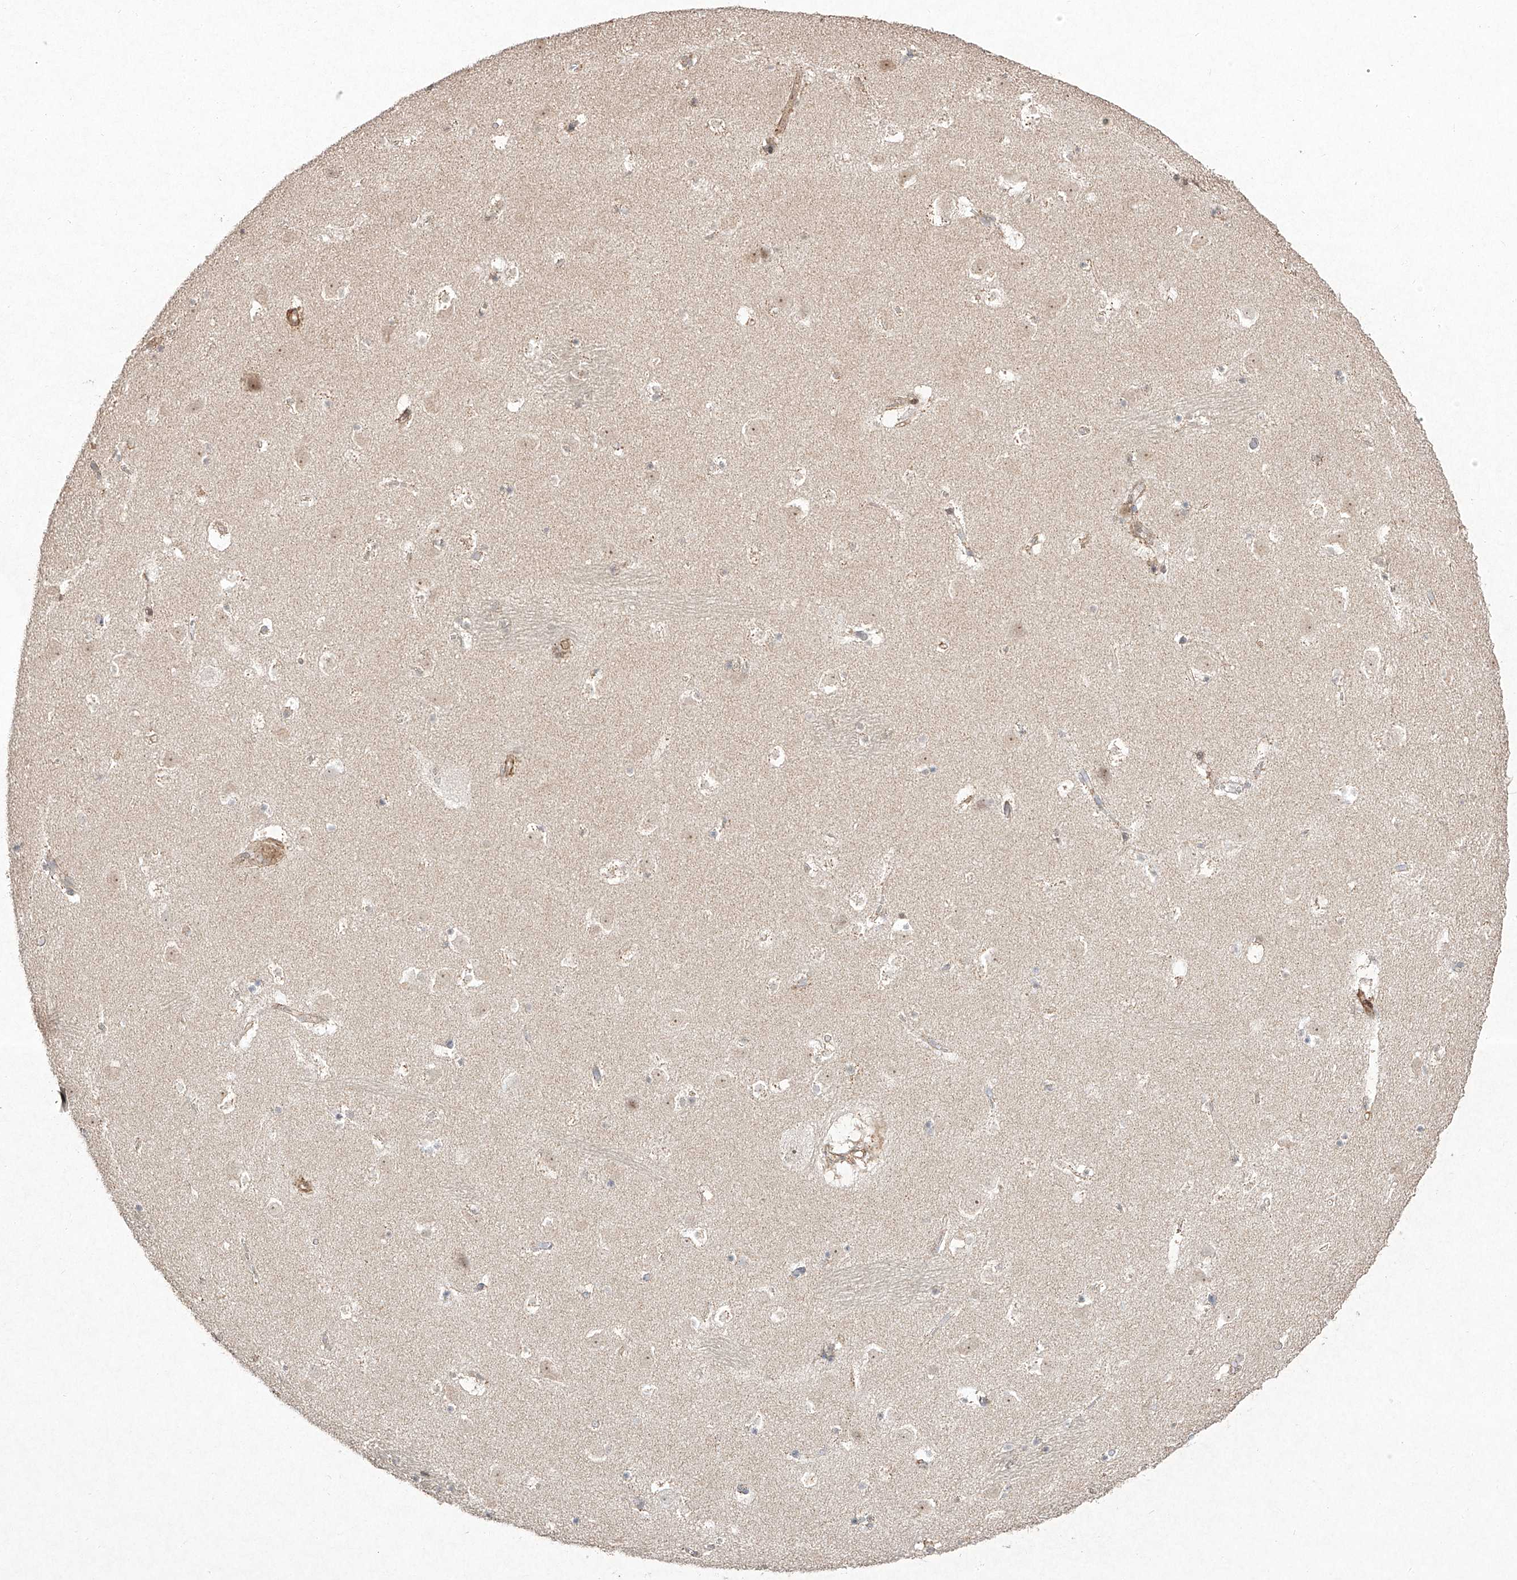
{"staining": {"intensity": "weak", "quantity": "<25%", "location": "cytoplasmic/membranous"}, "tissue": "caudate", "cell_type": "Glial cells", "image_type": "normal", "snomed": [{"axis": "morphology", "description": "Normal tissue, NOS"}, {"axis": "topography", "description": "Lateral ventricle wall"}], "caption": "IHC histopathology image of normal human caudate stained for a protein (brown), which displays no expression in glial cells.", "gene": "KDM1B", "patient": {"sex": "male", "age": 45}}